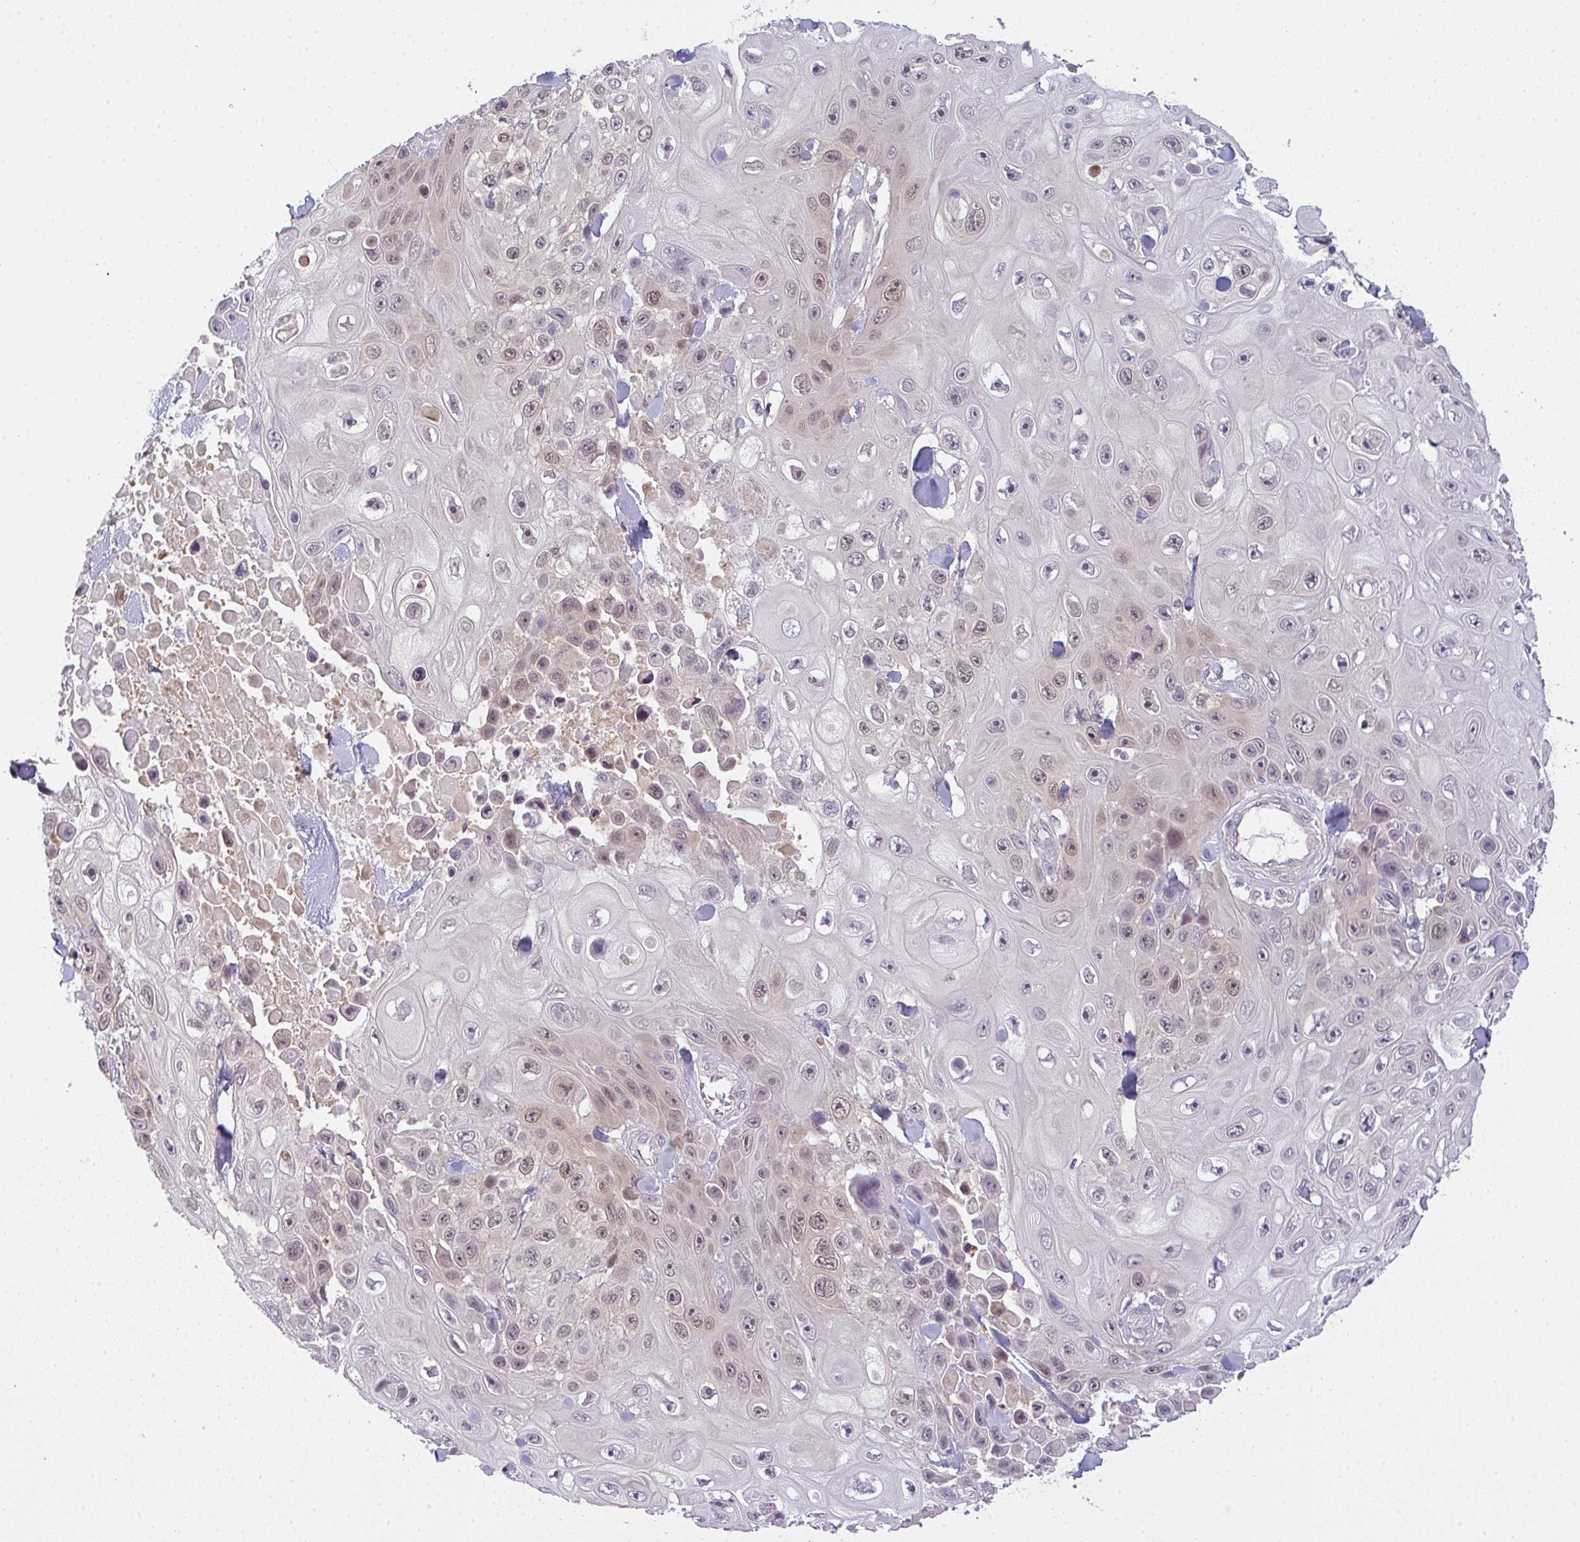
{"staining": {"intensity": "moderate", "quantity": "<25%", "location": "nuclear"}, "tissue": "skin cancer", "cell_type": "Tumor cells", "image_type": "cancer", "snomed": [{"axis": "morphology", "description": "Squamous cell carcinoma, NOS"}, {"axis": "topography", "description": "Skin"}], "caption": "Brown immunohistochemical staining in human skin cancer demonstrates moderate nuclear staining in approximately <25% of tumor cells.", "gene": "CSE1L", "patient": {"sex": "male", "age": 82}}